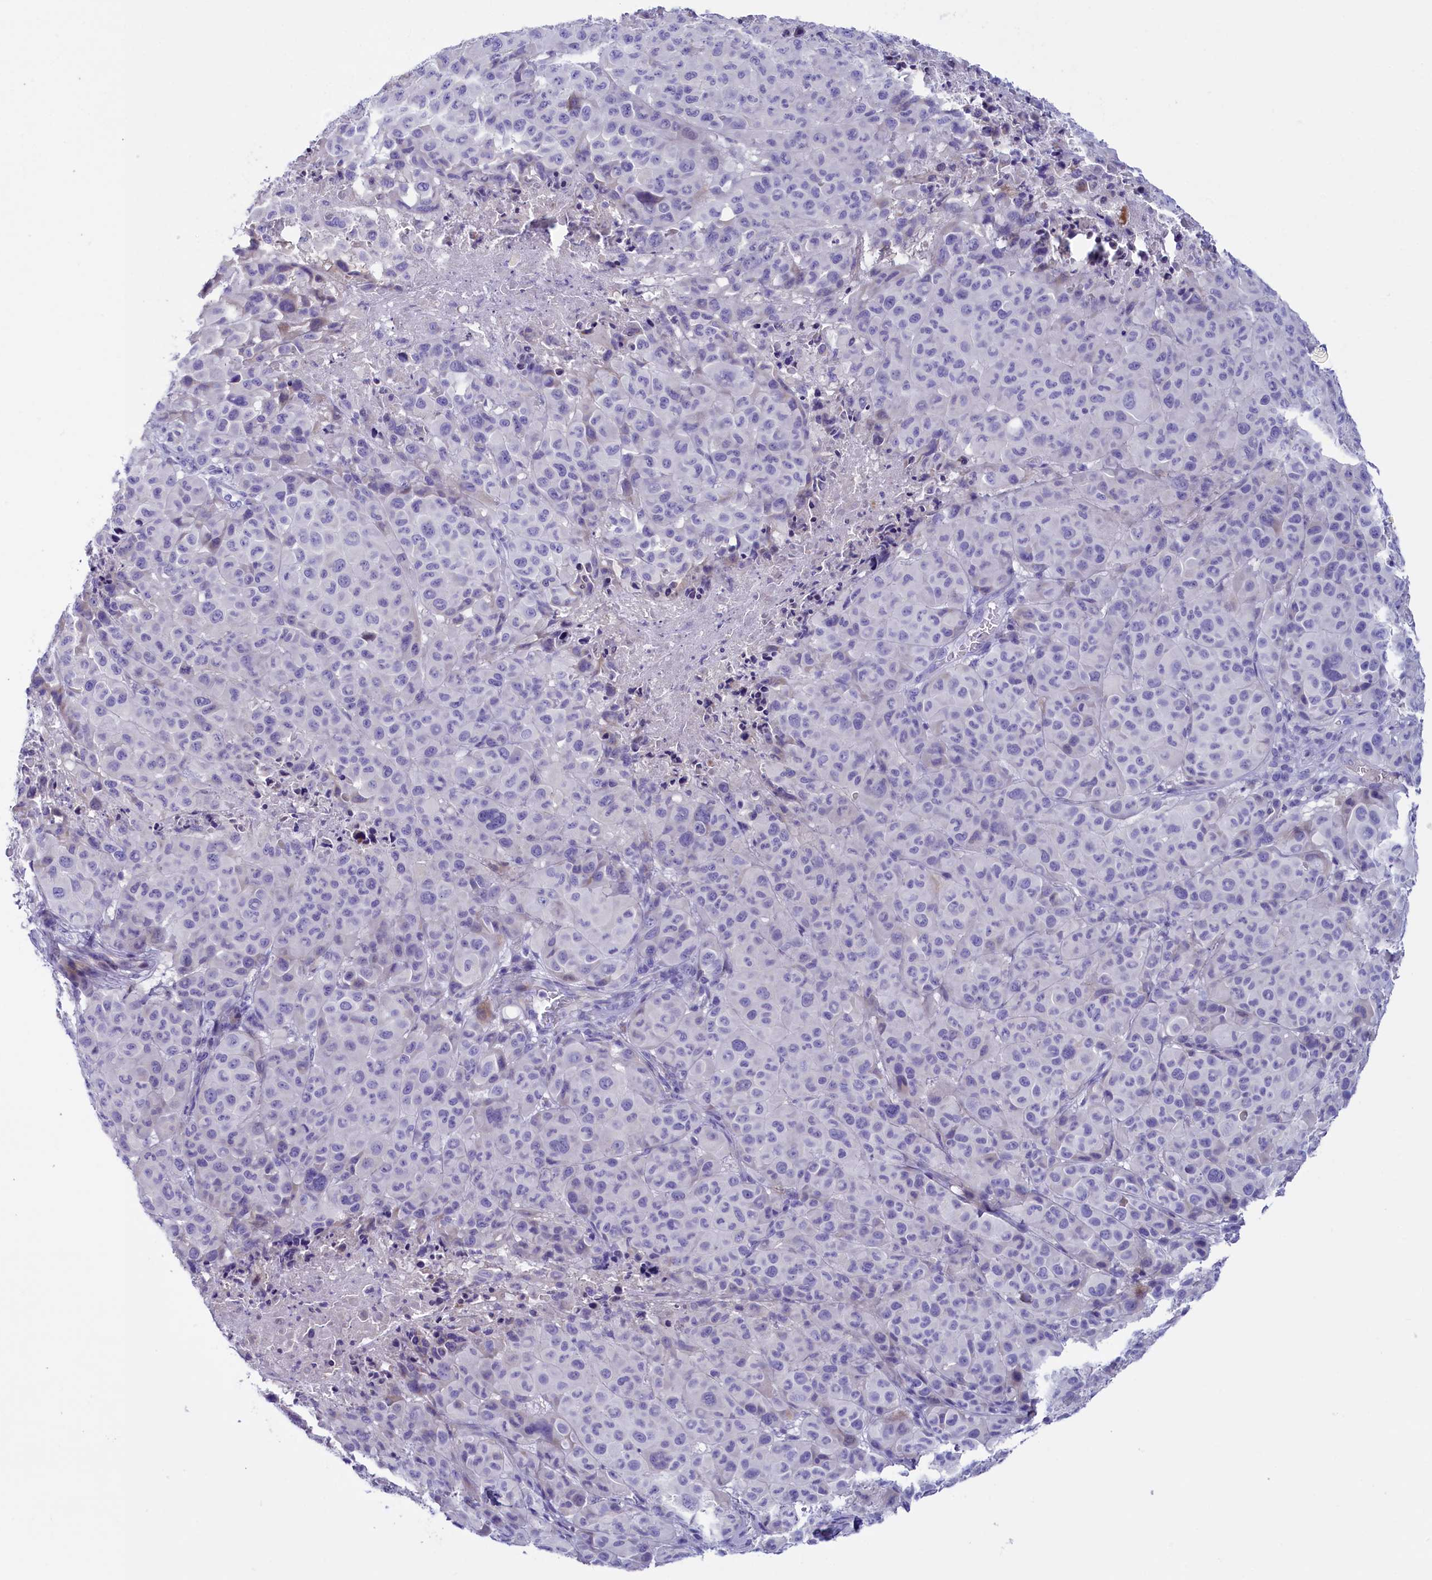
{"staining": {"intensity": "negative", "quantity": "none", "location": "none"}, "tissue": "melanoma", "cell_type": "Tumor cells", "image_type": "cancer", "snomed": [{"axis": "morphology", "description": "Malignant melanoma, NOS"}, {"axis": "topography", "description": "Skin"}], "caption": "Melanoma was stained to show a protein in brown. There is no significant expression in tumor cells.", "gene": "RTTN", "patient": {"sex": "male", "age": 73}}